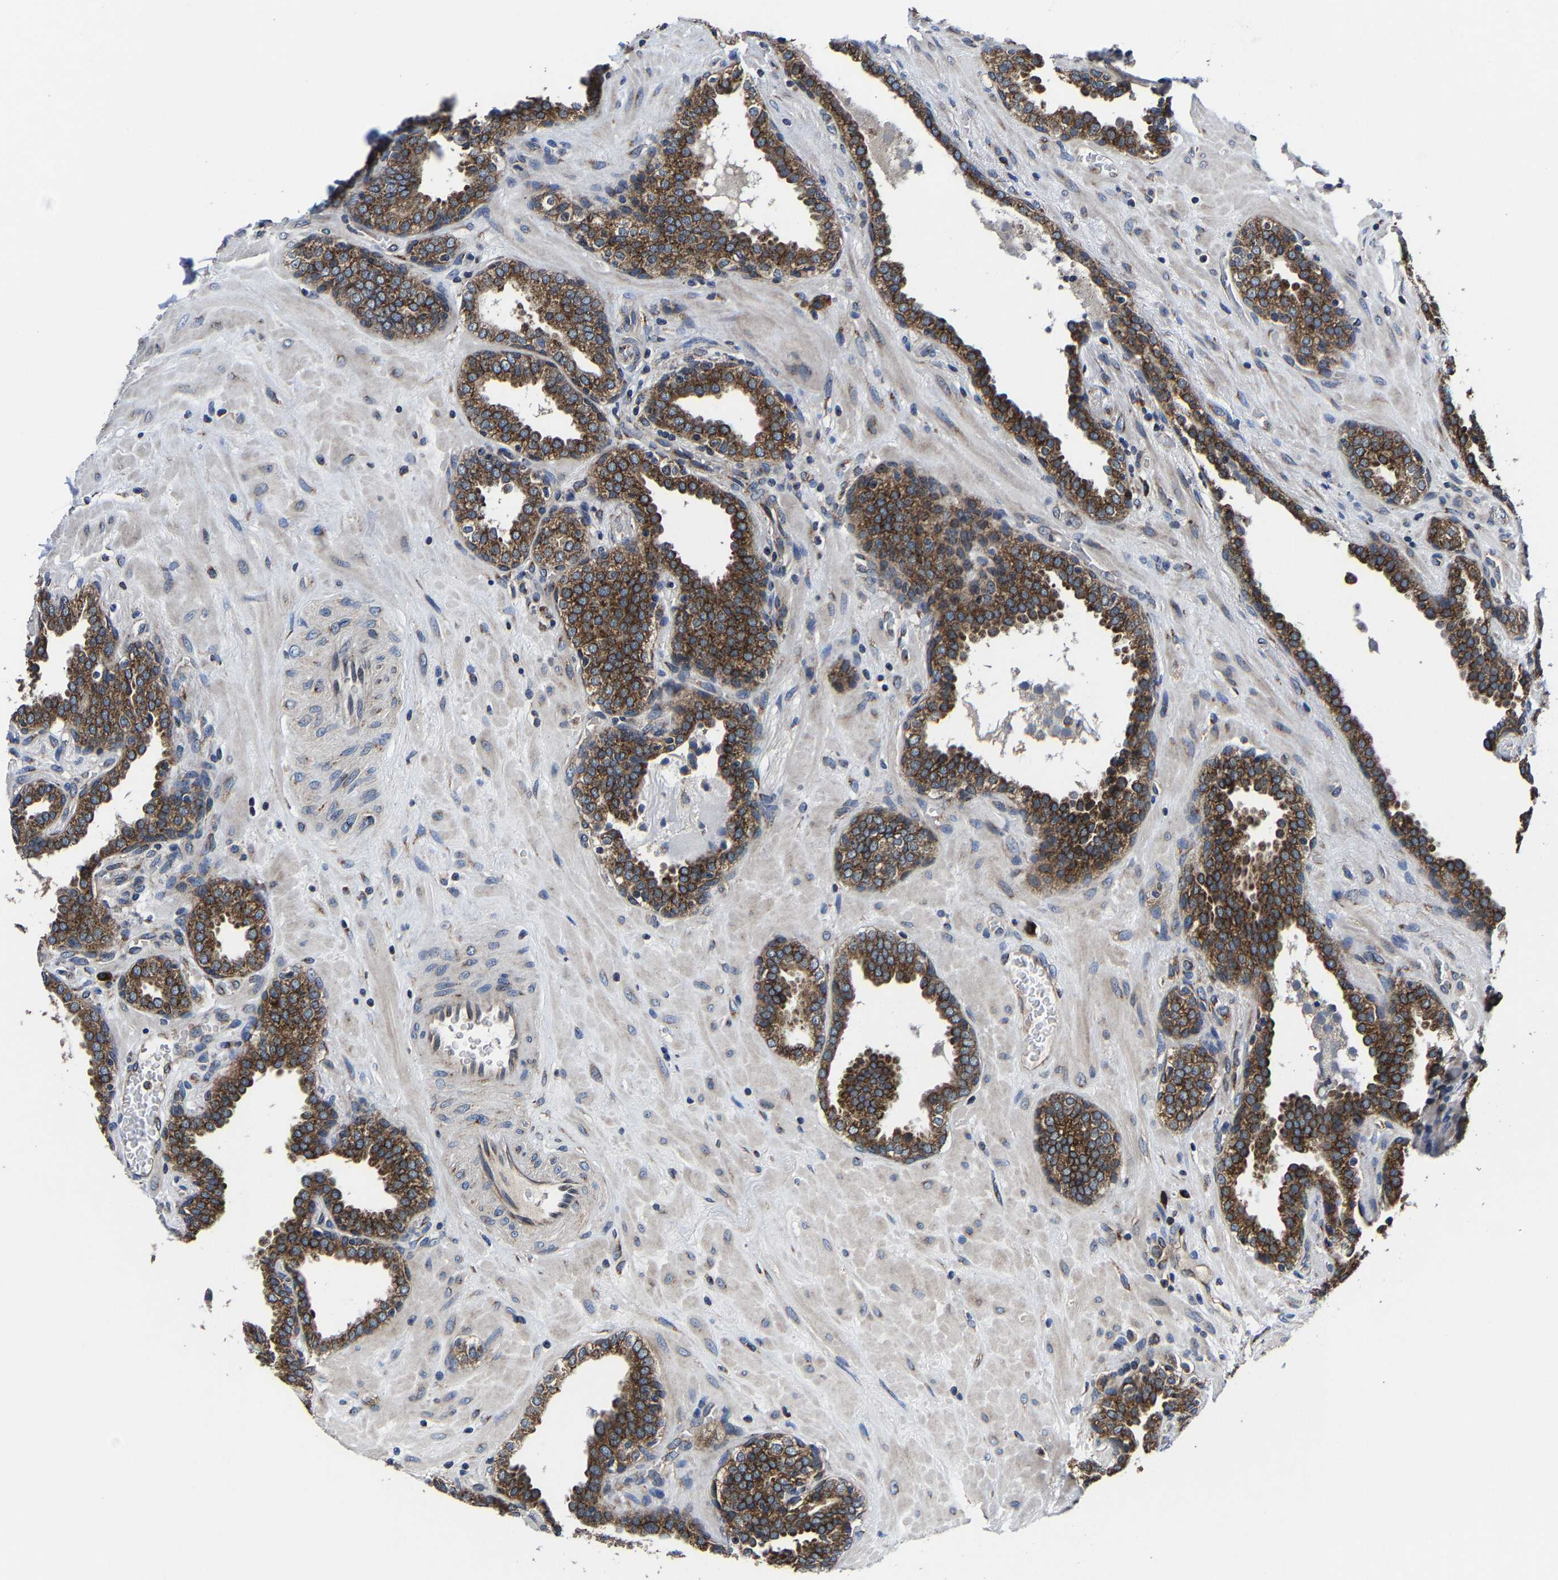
{"staining": {"intensity": "strong", "quantity": ">75%", "location": "cytoplasmic/membranous"}, "tissue": "prostate", "cell_type": "Glandular cells", "image_type": "normal", "snomed": [{"axis": "morphology", "description": "Normal tissue, NOS"}, {"axis": "topography", "description": "Prostate"}], "caption": "Protein staining reveals strong cytoplasmic/membranous positivity in about >75% of glandular cells in unremarkable prostate. Ihc stains the protein of interest in brown and the nuclei are stained blue.", "gene": "EBAG9", "patient": {"sex": "male", "age": 51}}